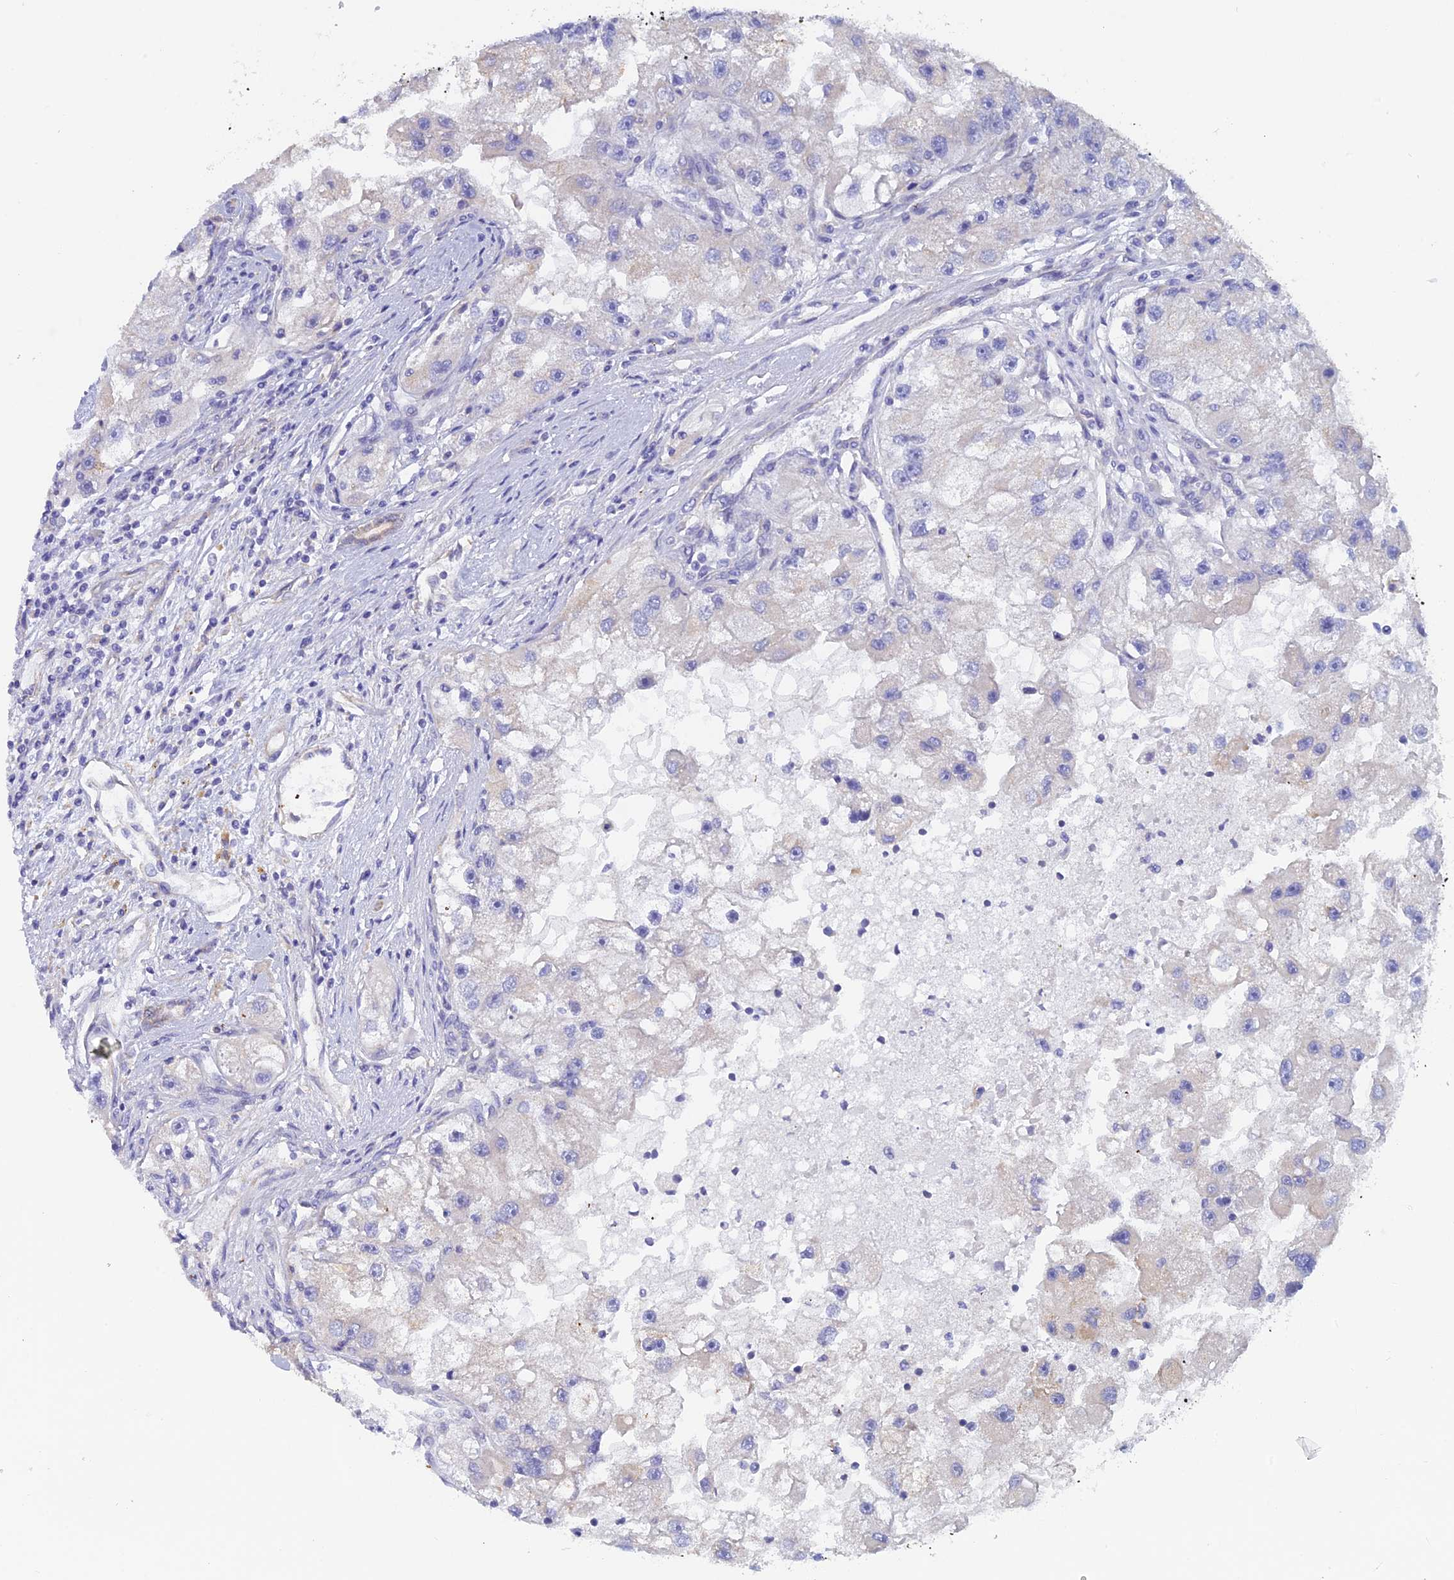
{"staining": {"intensity": "negative", "quantity": "none", "location": "none"}, "tissue": "renal cancer", "cell_type": "Tumor cells", "image_type": "cancer", "snomed": [{"axis": "morphology", "description": "Adenocarcinoma, NOS"}, {"axis": "topography", "description": "Kidney"}], "caption": "There is no significant staining in tumor cells of renal cancer (adenocarcinoma).", "gene": "FZR1", "patient": {"sex": "male", "age": 63}}